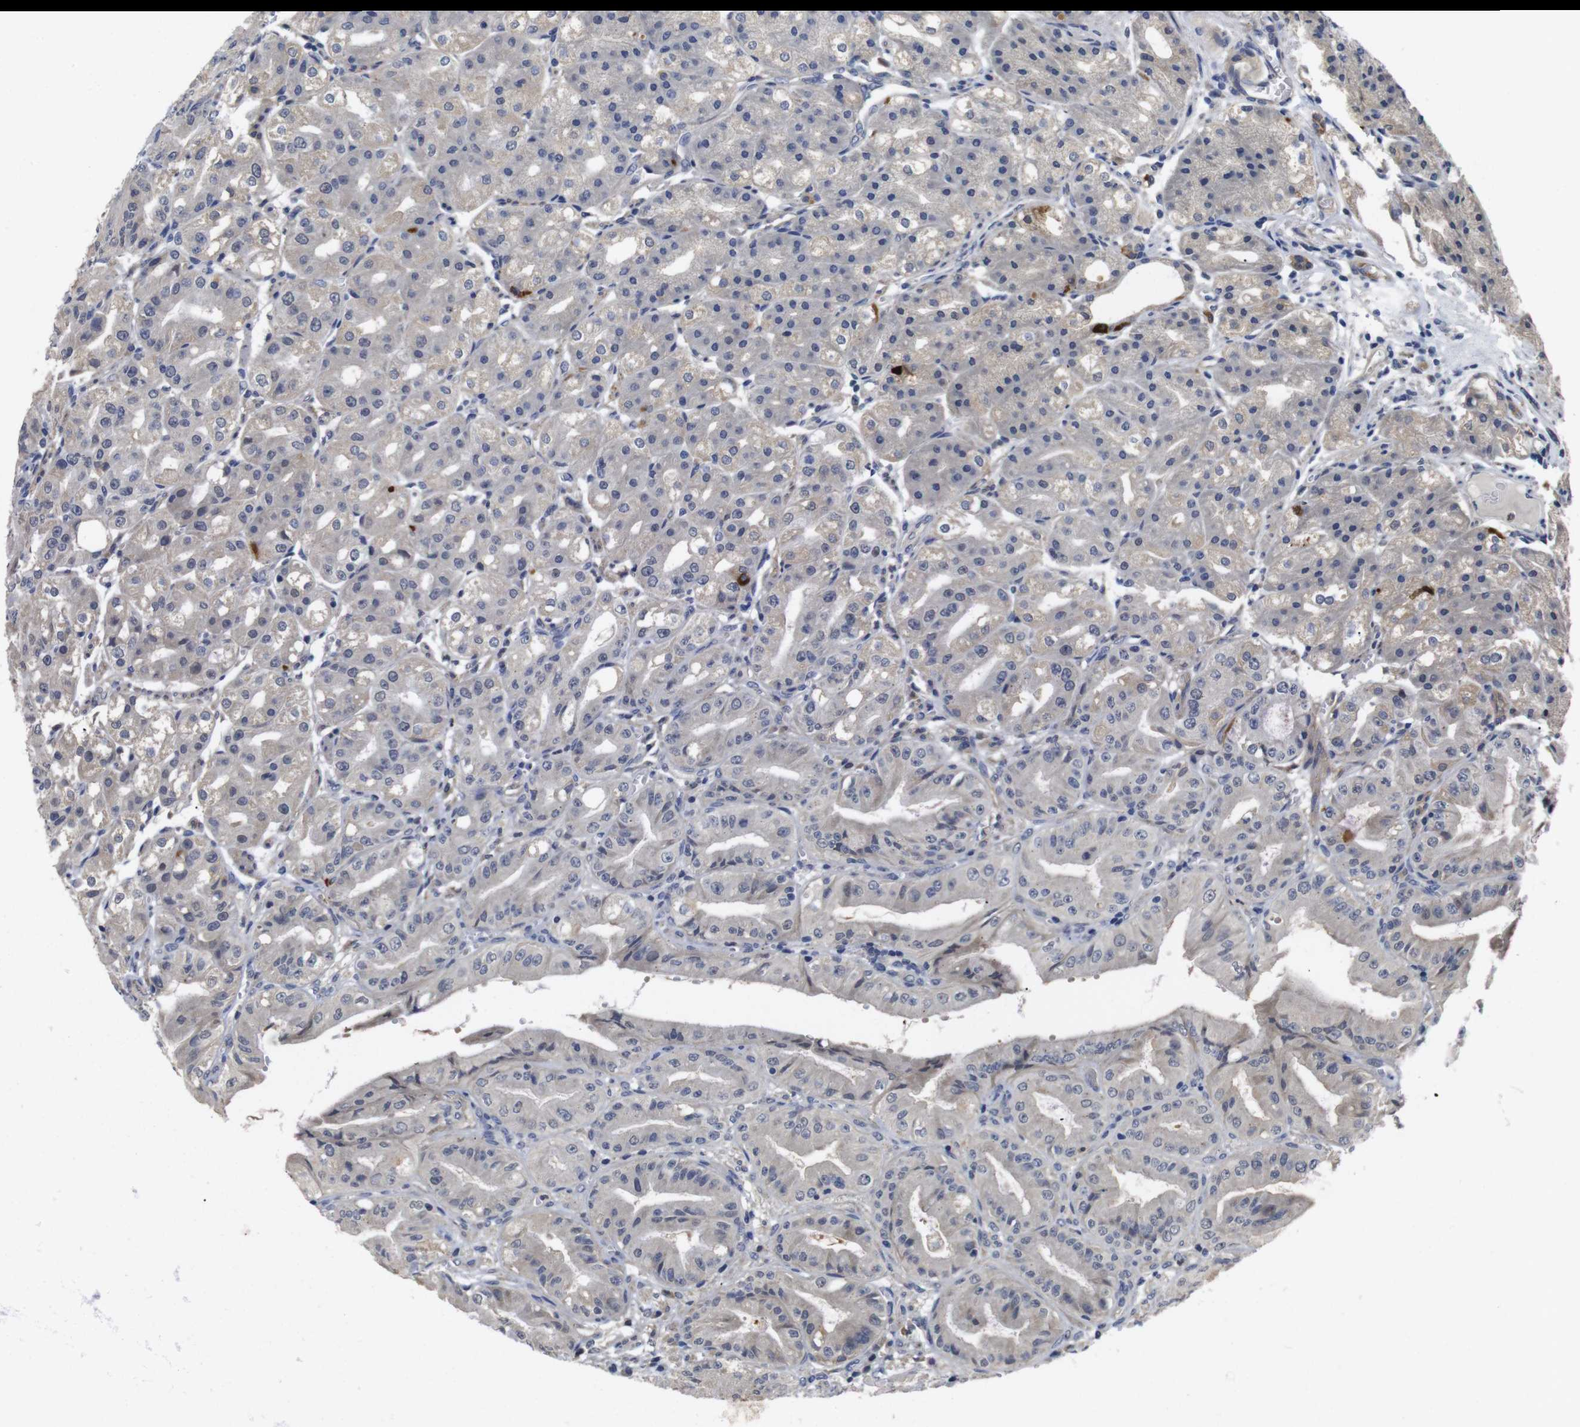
{"staining": {"intensity": "moderate", "quantity": "25%-75%", "location": "cytoplasmic/membranous"}, "tissue": "stomach", "cell_type": "Glandular cells", "image_type": "normal", "snomed": [{"axis": "morphology", "description": "Normal tissue, NOS"}, {"axis": "topography", "description": "Stomach, lower"}], "caption": "This micrograph demonstrates normal stomach stained with IHC to label a protein in brown. The cytoplasmic/membranous of glandular cells show moderate positivity for the protein. Nuclei are counter-stained blue.", "gene": "FNTA", "patient": {"sex": "male", "age": 71}}